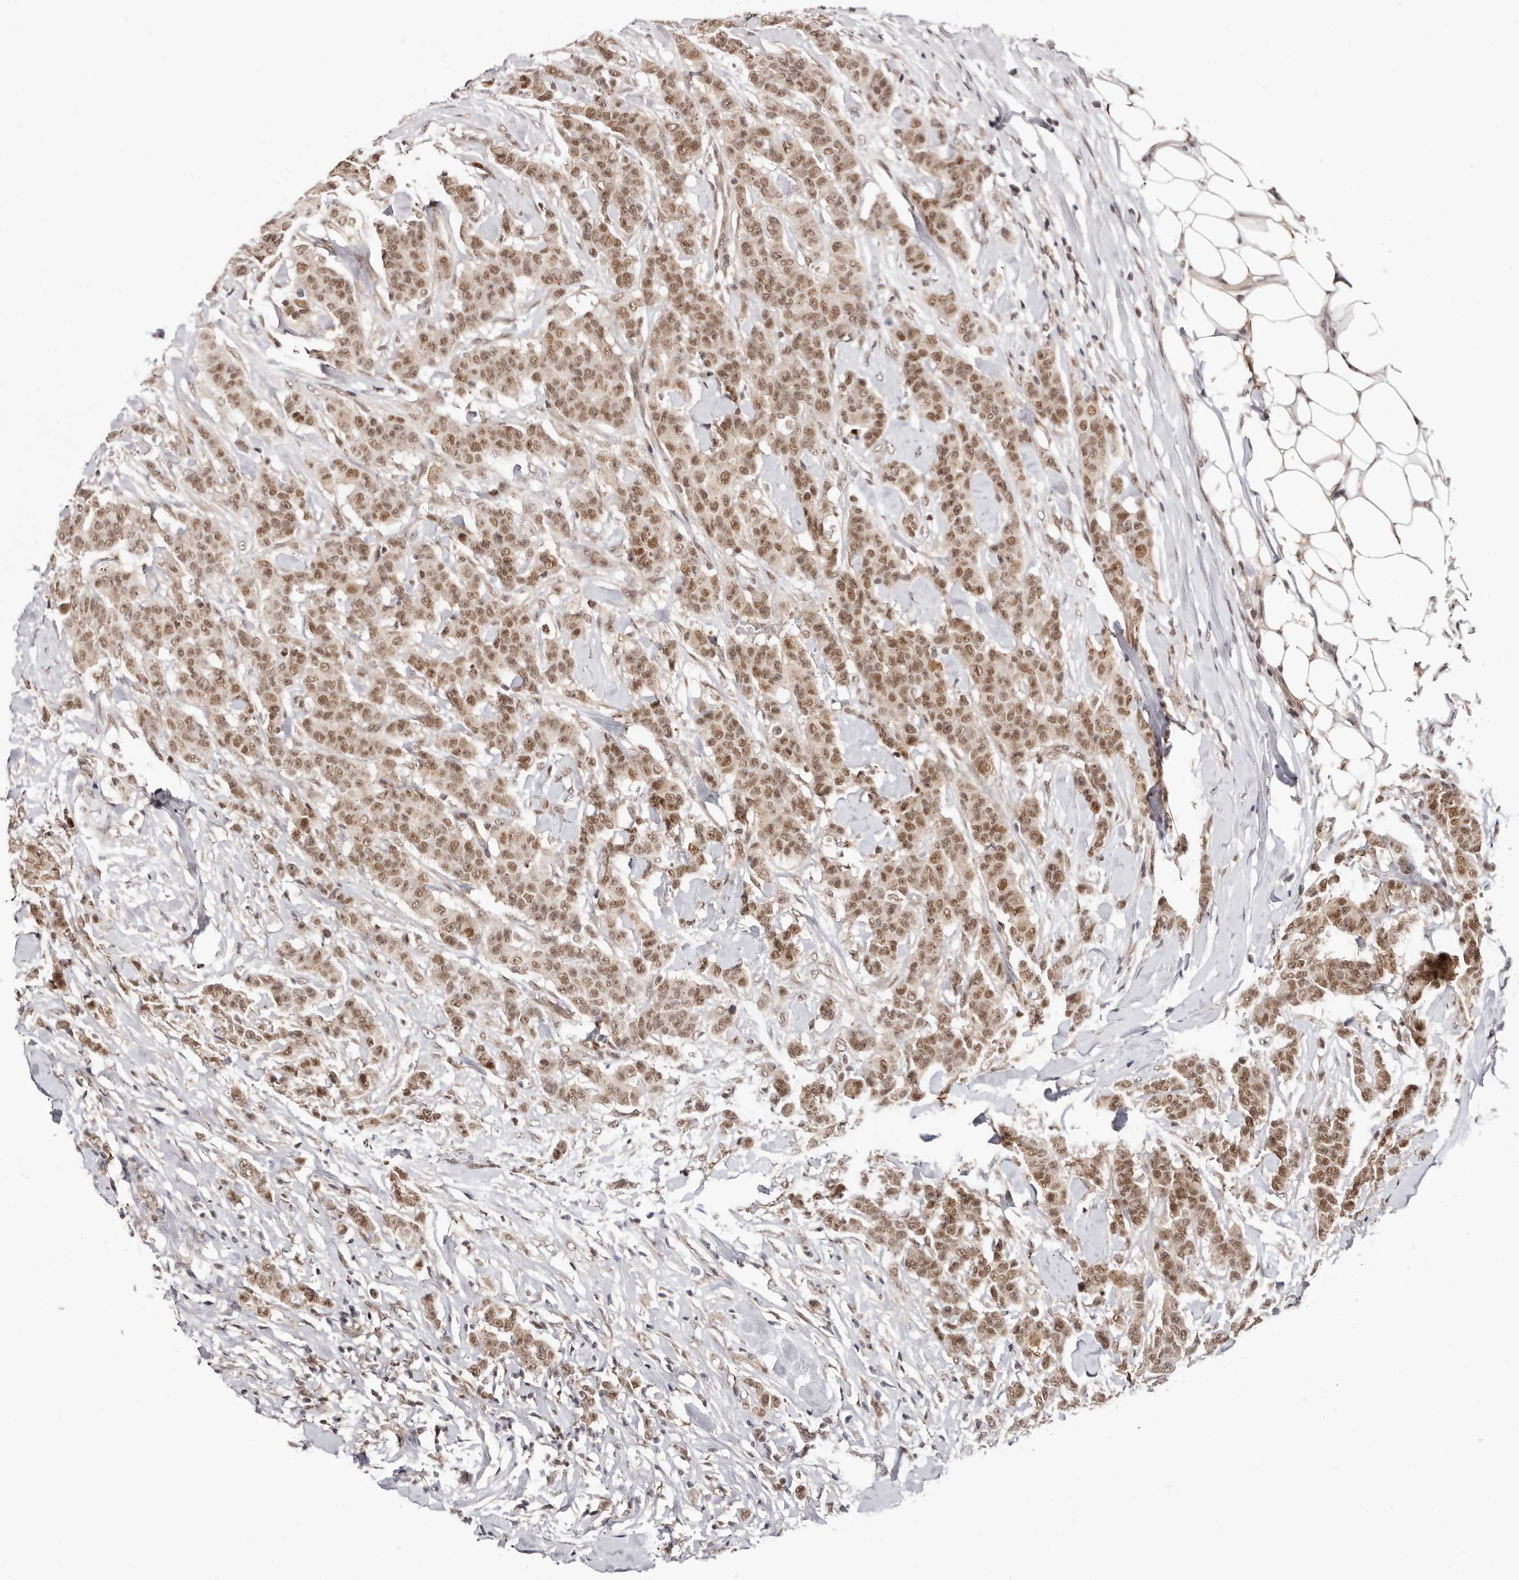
{"staining": {"intensity": "moderate", "quantity": ">75%", "location": "nuclear"}, "tissue": "breast cancer", "cell_type": "Tumor cells", "image_type": "cancer", "snomed": [{"axis": "morphology", "description": "Duct carcinoma"}, {"axis": "topography", "description": "Breast"}], "caption": "An immunohistochemistry photomicrograph of tumor tissue is shown. Protein staining in brown highlights moderate nuclear positivity in breast cancer within tumor cells.", "gene": "MED8", "patient": {"sex": "female", "age": 40}}